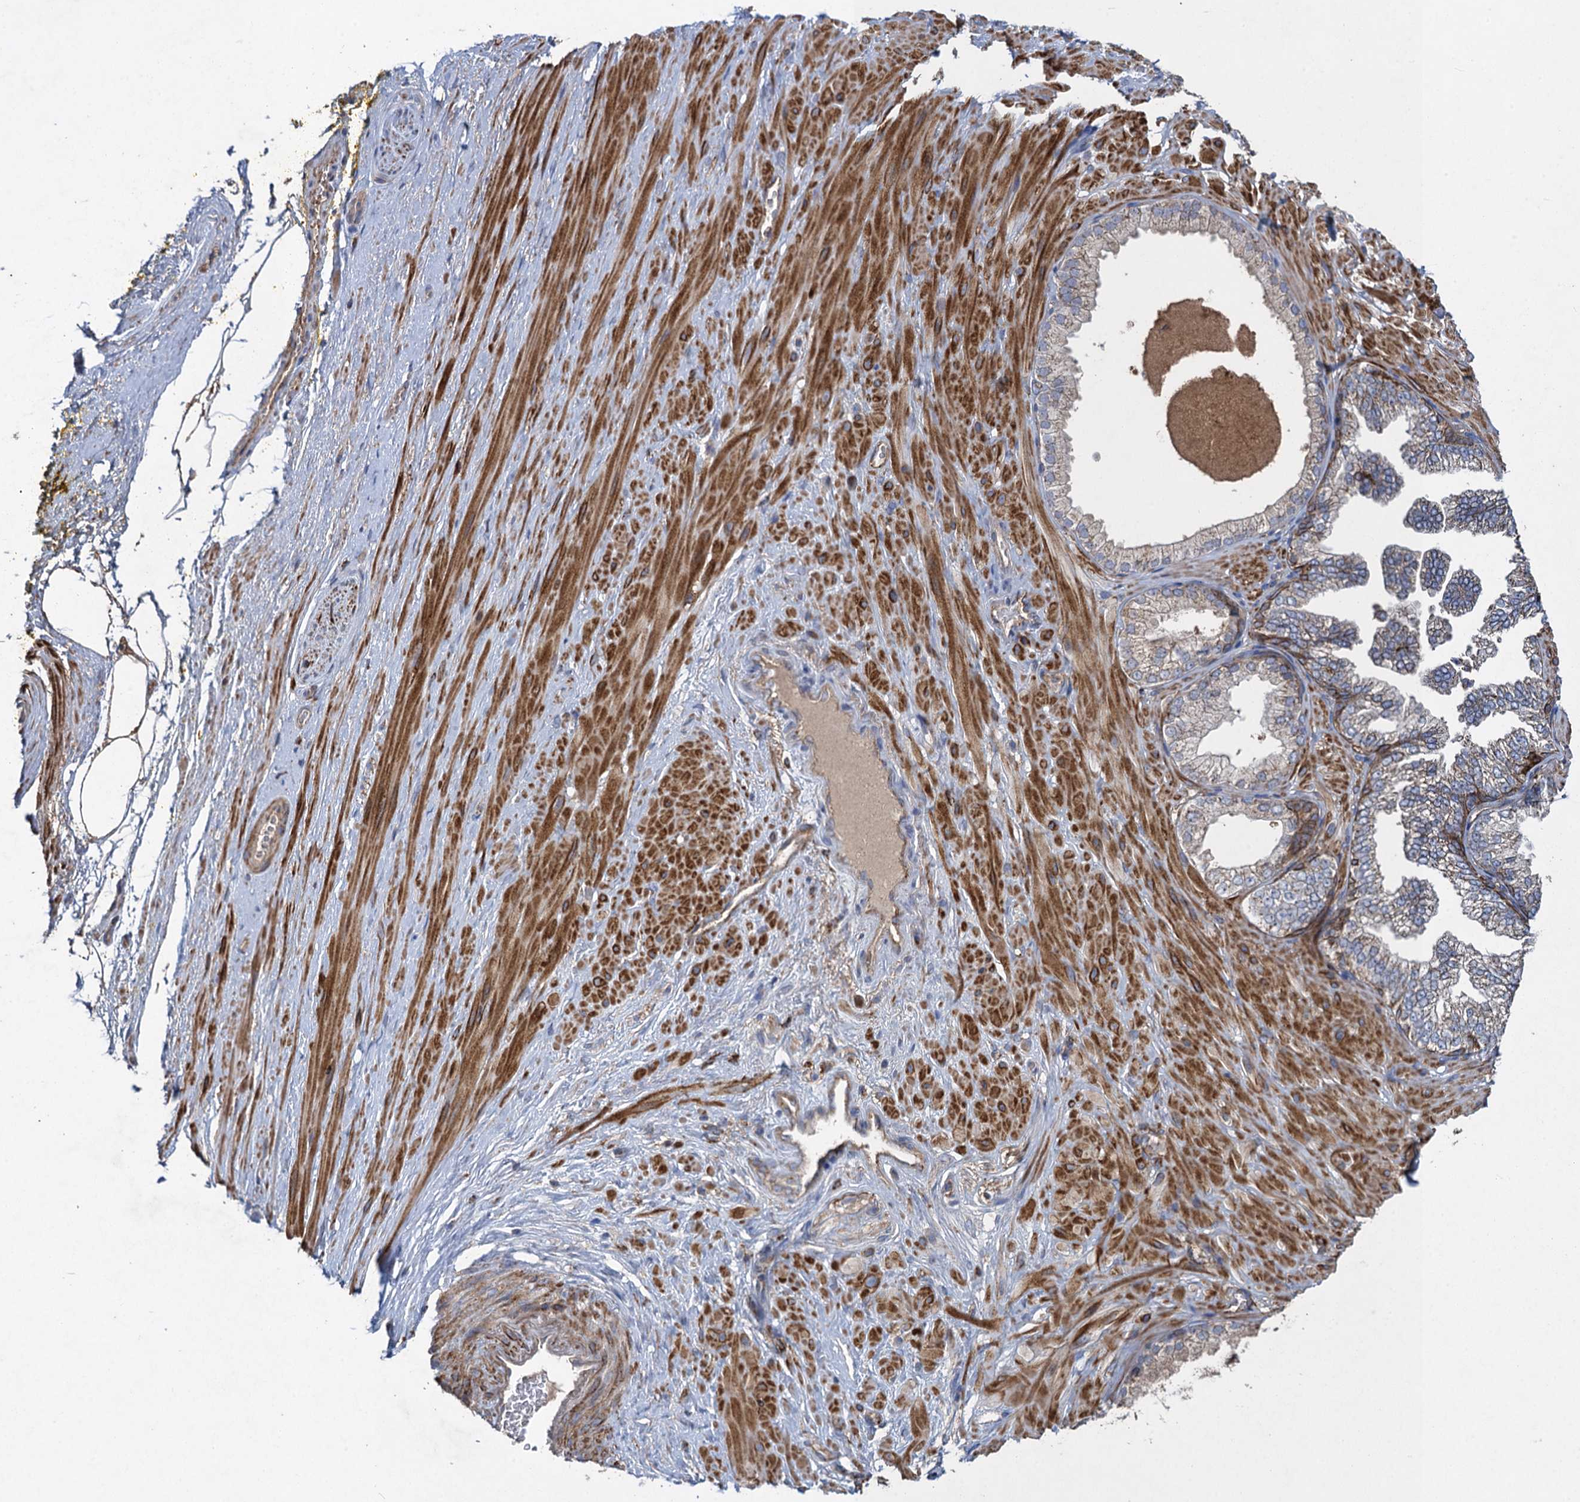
{"staining": {"intensity": "weak", "quantity": ">75%", "location": "cytoplasmic/membranous"}, "tissue": "adipose tissue", "cell_type": "Adipocytes", "image_type": "normal", "snomed": [{"axis": "morphology", "description": "Normal tissue, NOS"}, {"axis": "morphology", "description": "Adenocarcinoma, Low grade"}, {"axis": "topography", "description": "Prostate"}, {"axis": "topography", "description": "Peripheral nerve tissue"}], "caption": "Adipose tissue stained with IHC shows weak cytoplasmic/membranous staining in about >75% of adipocytes. (DAB (3,3'-diaminobenzidine) IHC, brown staining for protein, blue staining for nuclei).", "gene": "TXNDC11", "patient": {"sex": "male", "age": 63}}